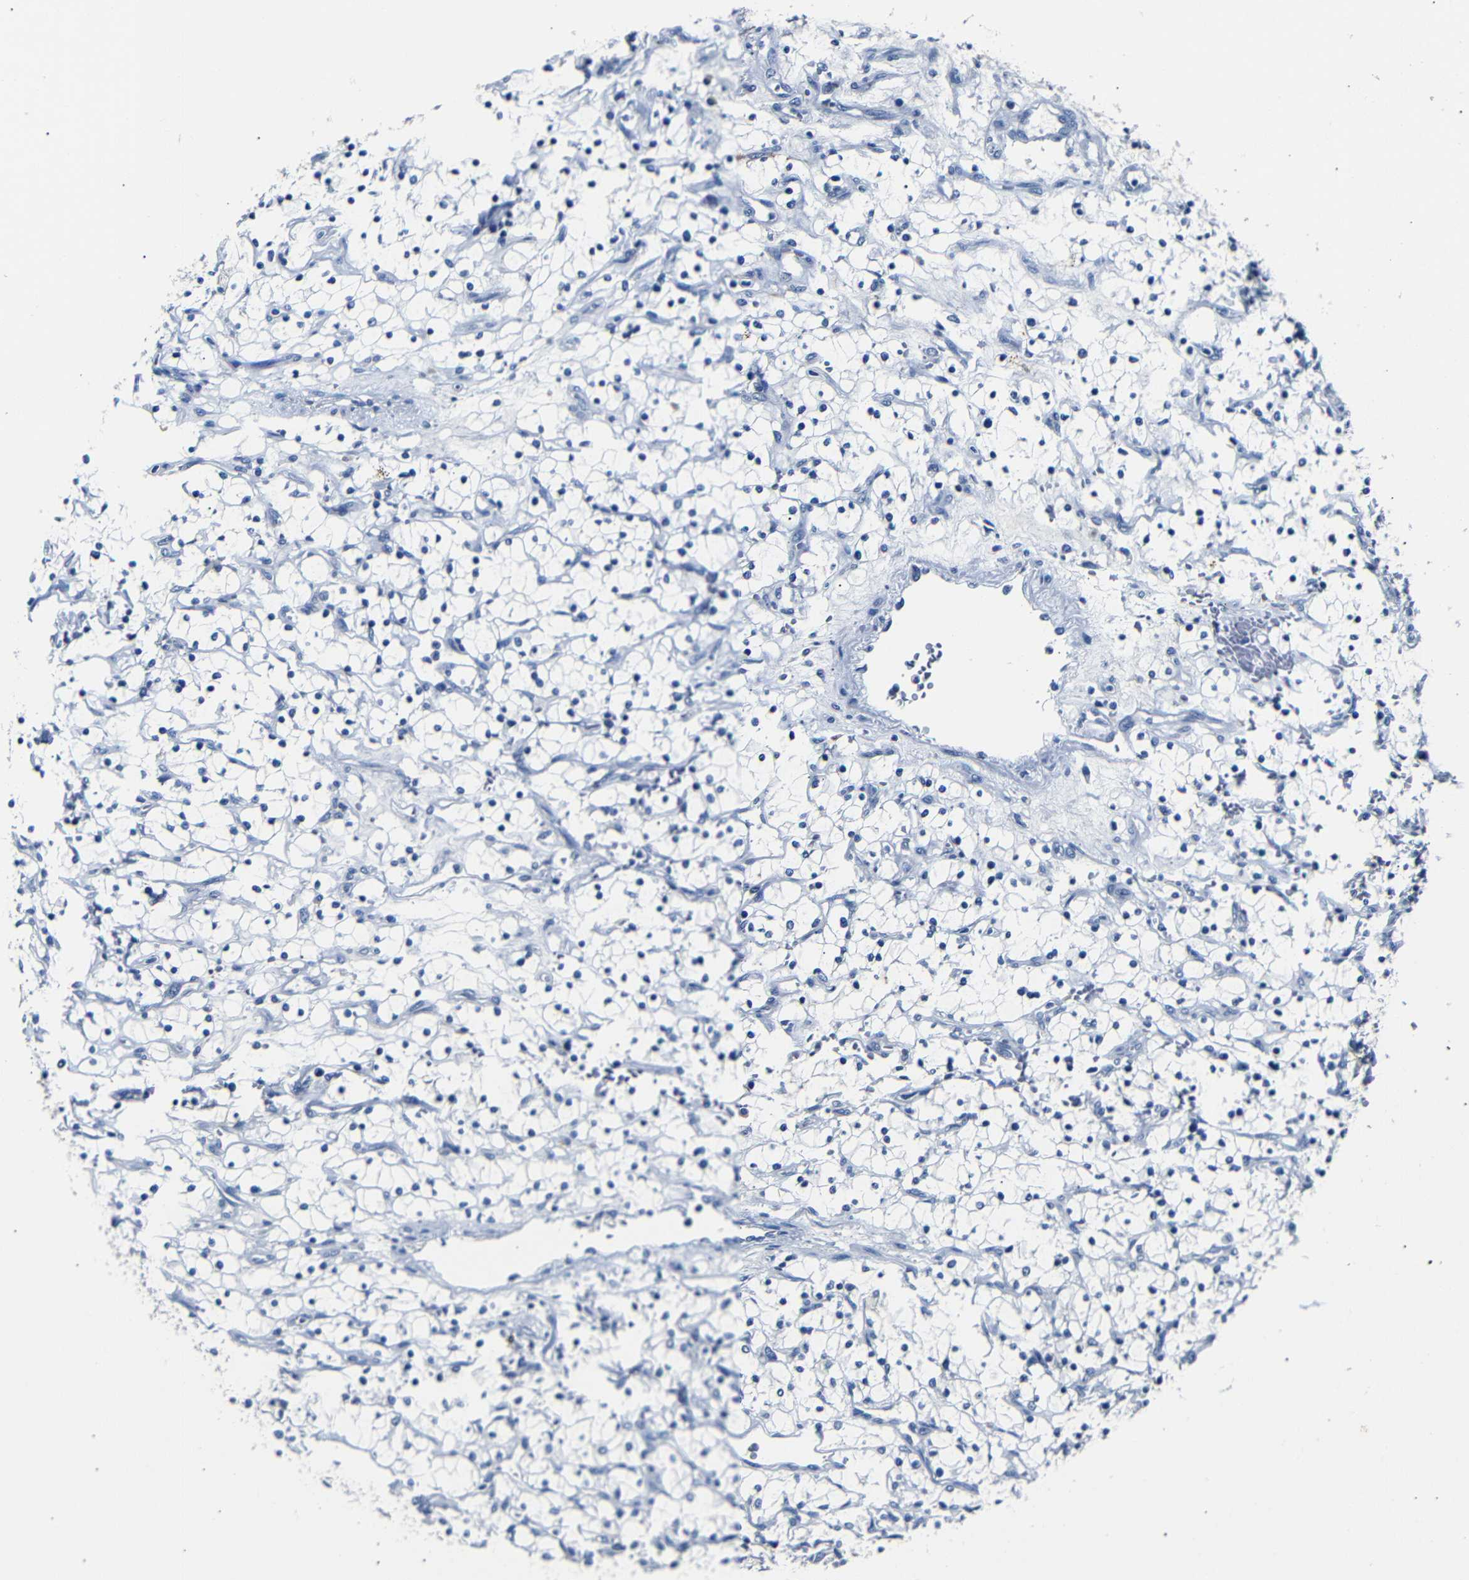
{"staining": {"intensity": "negative", "quantity": "none", "location": "none"}, "tissue": "renal cancer", "cell_type": "Tumor cells", "image_type": "cancer", "snomed": [{"axis": "morphology", "description": "Adenocarcinoma, NOS"}, {"axis": "topography", "description": "Kidney"}], "caption": "Immunohistochemical staining of renal cancer reveals no significant staining in tumor cells.", "gene": "GAP43", "patient": {"sex": "female", "age": 69}}